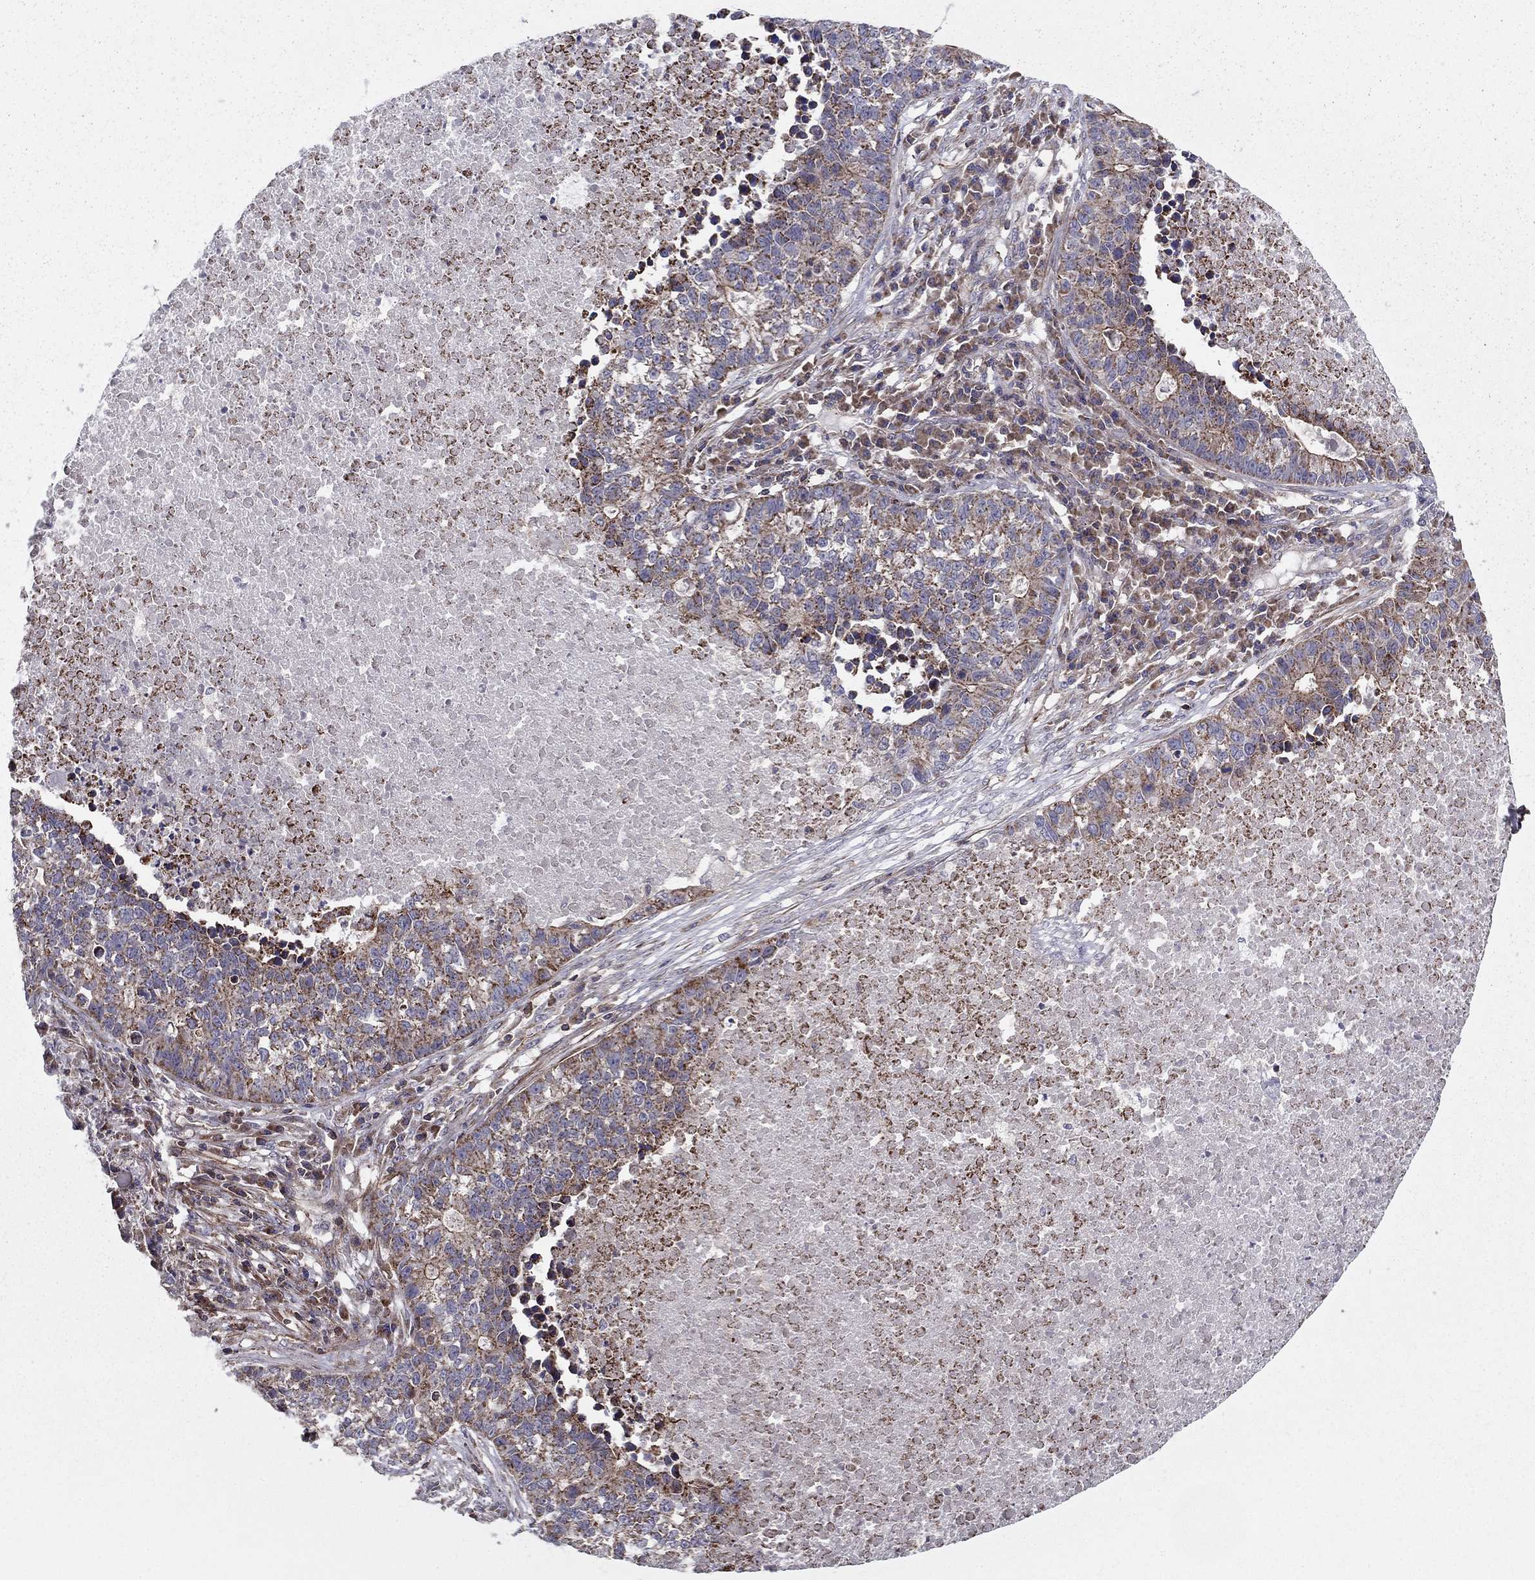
{"staining": {"intensity": "moderate", "quantity": "<25%", "location": "cytoplasmic/membranous"}, "tissue": "lung cancer", "cell_type": "Tumor cells", "image_type": "cancer", "snomed": [{"axis": "morphology", "description": "Adenocarcinoma, NOS"}, {"axis": "topography", "description": "Lung"}], "caption": "Protein staining reveals moderate cytoplasmic/membranous positivity in about <25% of tumor cells in lung cancer (adenocarcinoma).", "gene": "ALG6", "patient": {"sex": "male", "age": 57}}